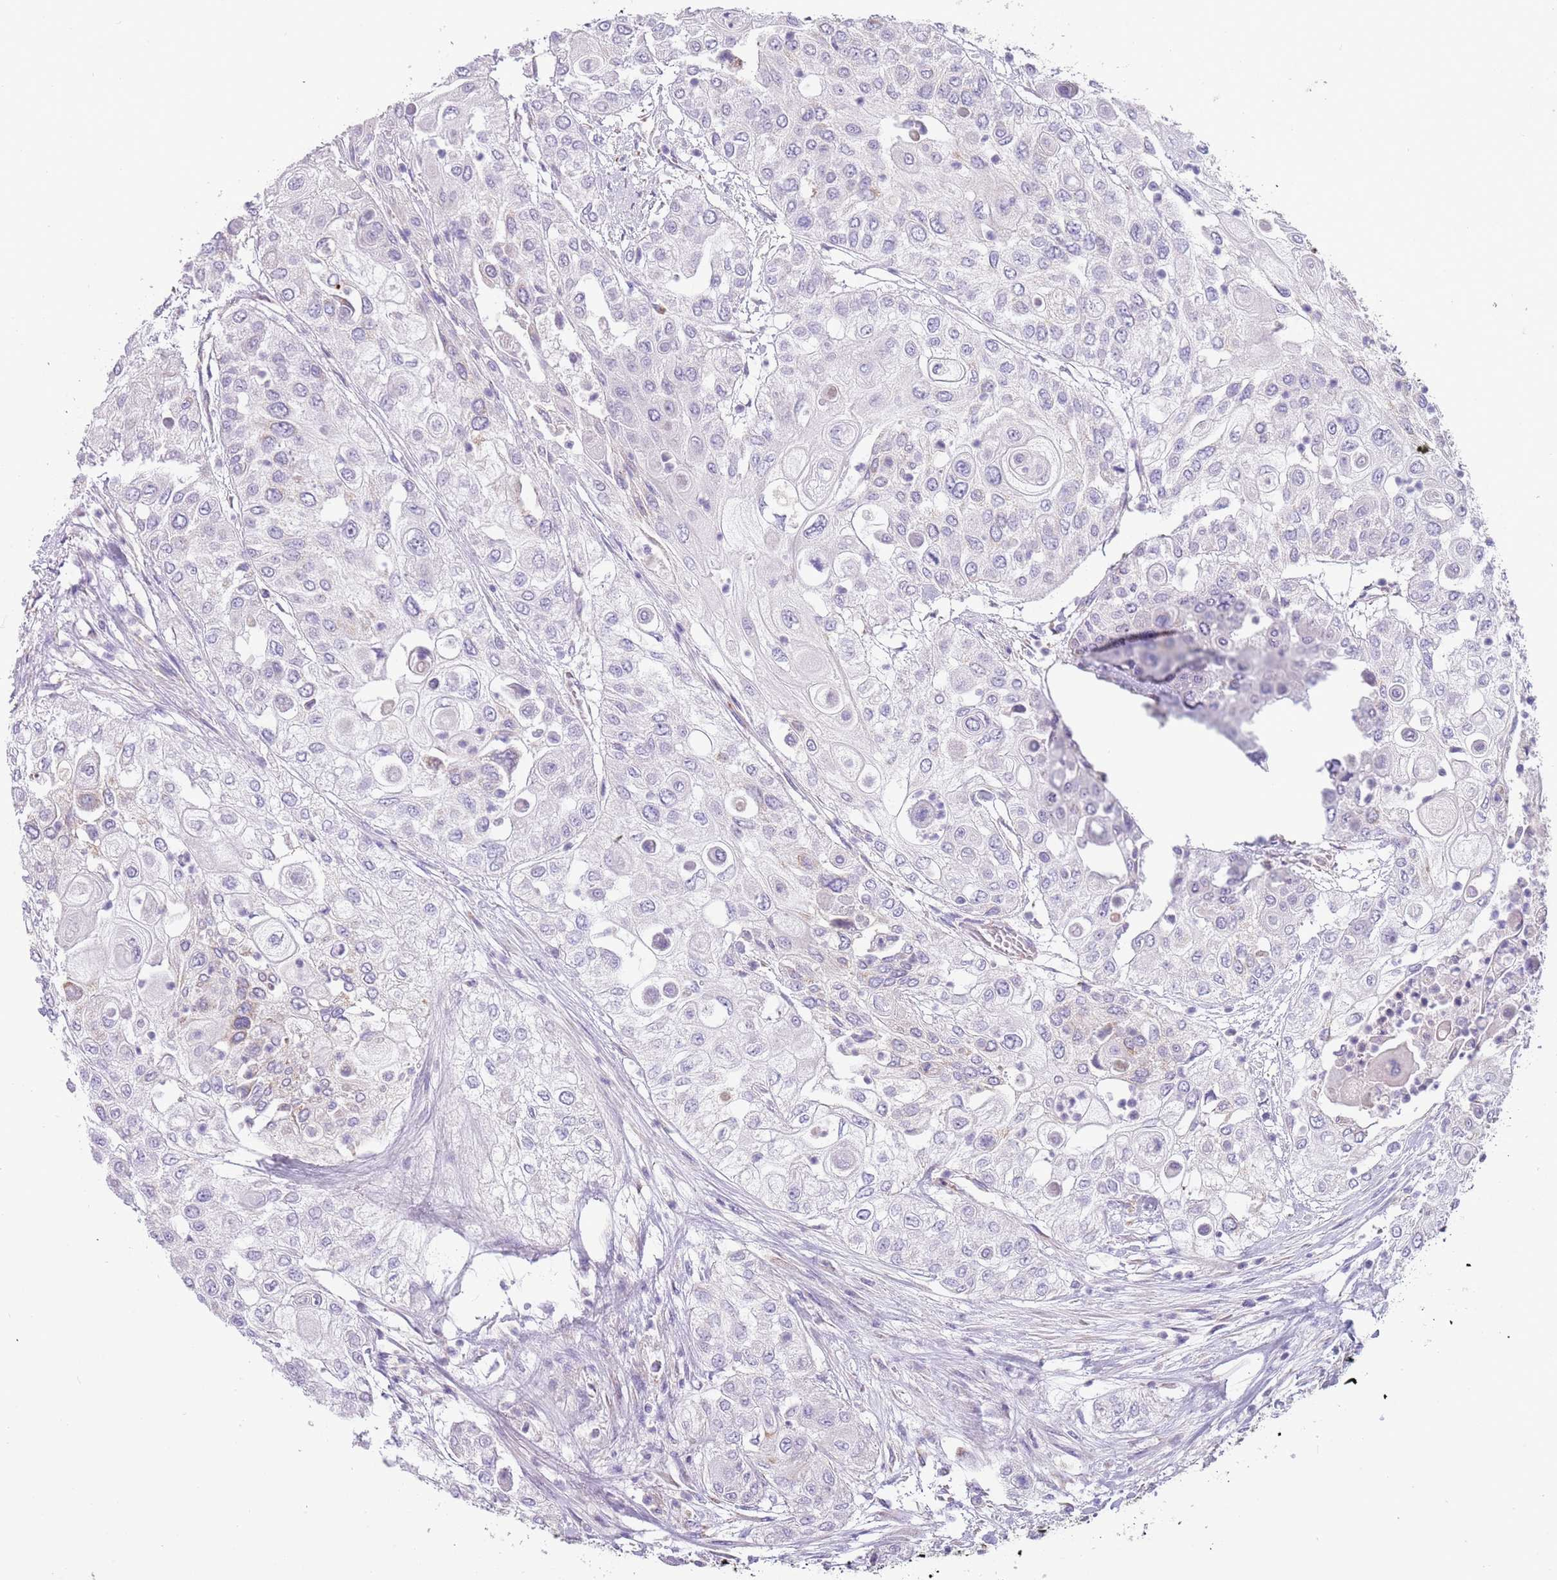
{"staining": {"intensity": "negative", "quantity": "none", "location": "none"}, "tissue": "urothelial cancer", "cell_type": "Tumor cells", "image_type": "cancer", "snomed": [{"axis": "morphology", "description": "Urothelial carcinoma, High grade"}, {"axis": "topography", "description": "Urinary bladder"}], "caption": "High power microscopy histopathology image of an immunohistochemistry (IHC) histopathology image of urothelial carcinoma (high-grade), revealing no significant expression in tumor cells. (Brightfield microscopy of DAB immunohistochemistry at high magnification).", "gene": "RNF222", "patient": {"sex": "female", "age": 79}}